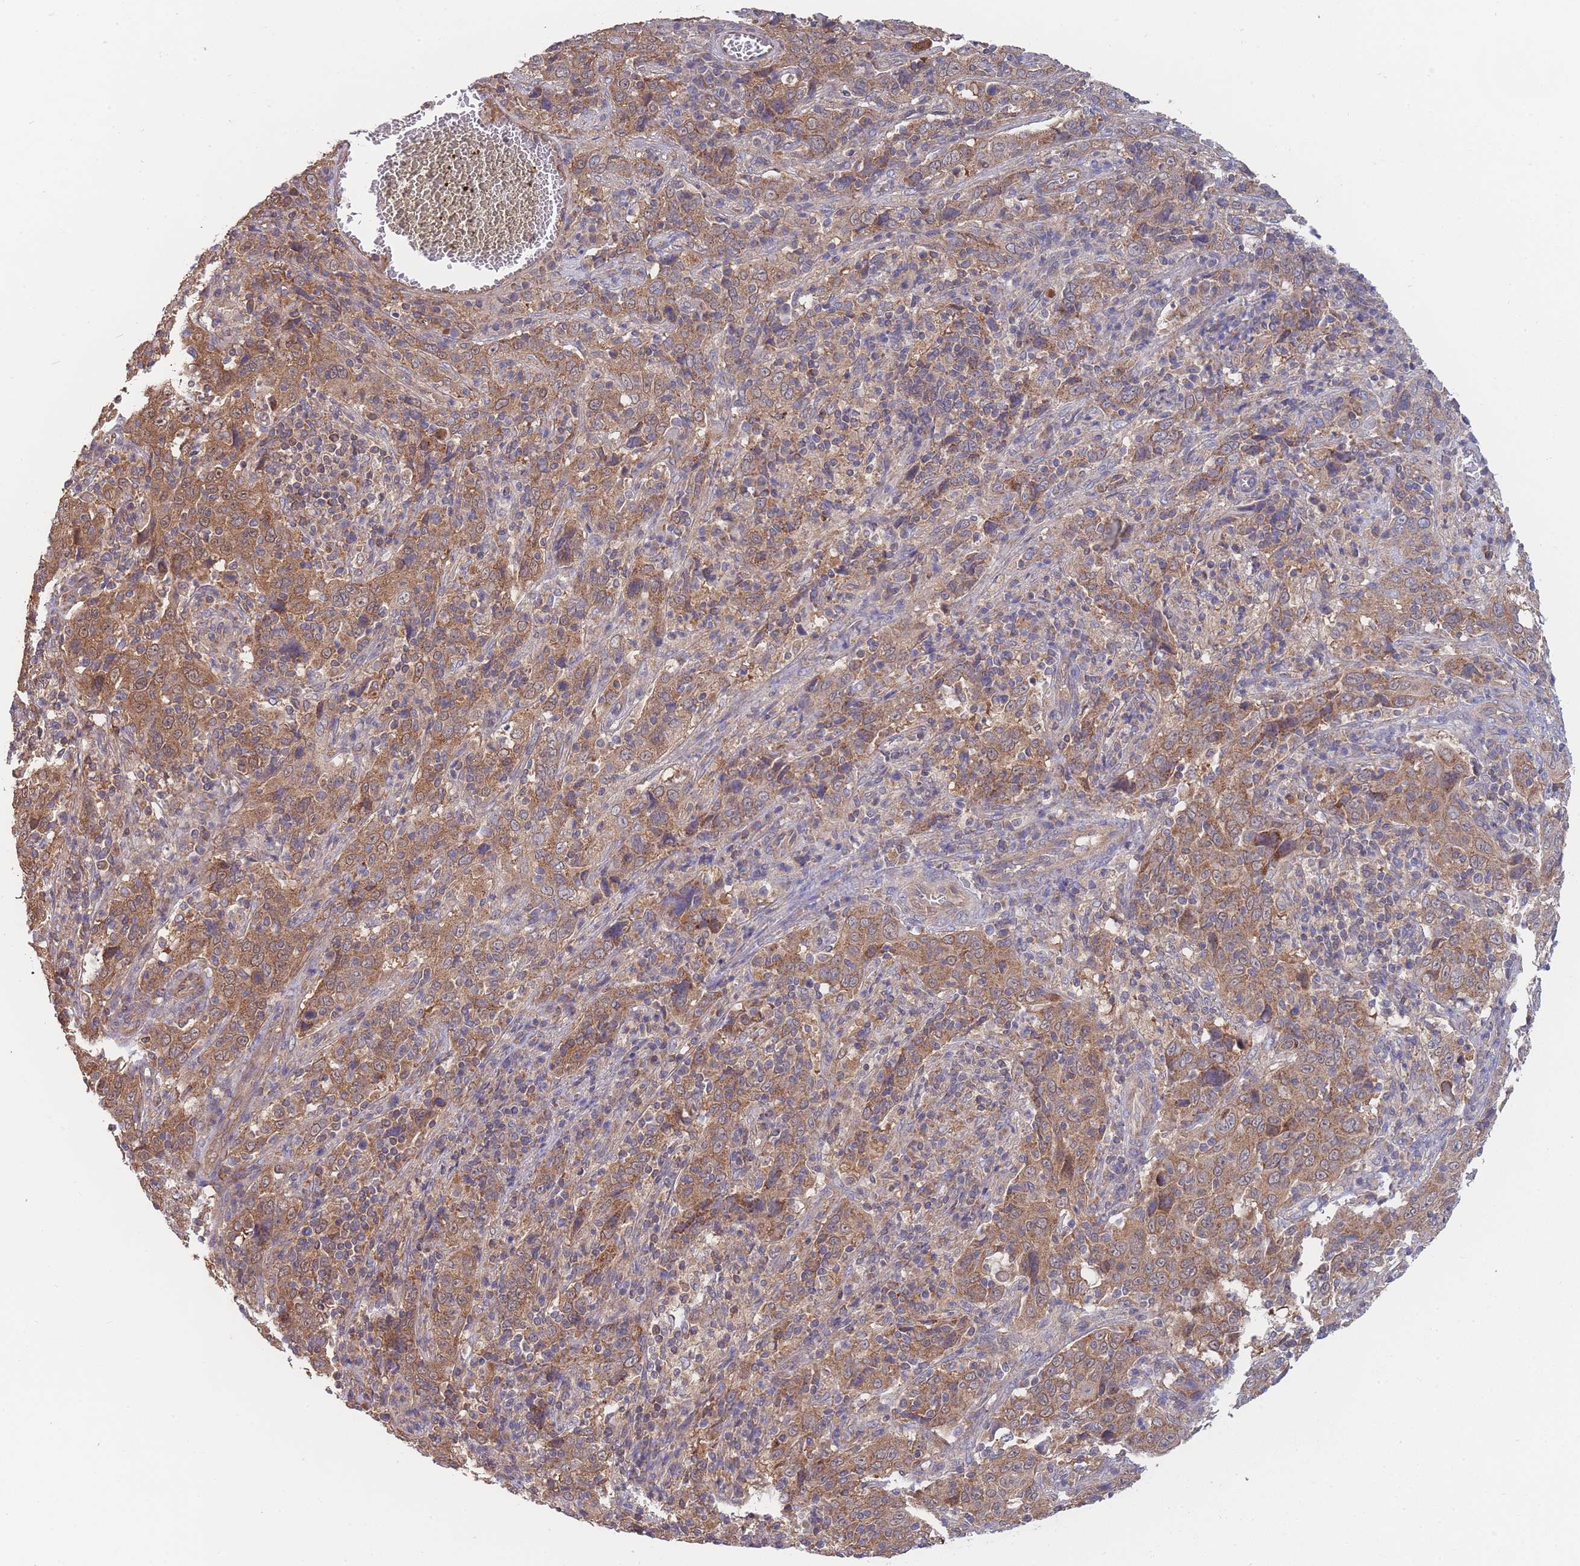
{"staining": {"intensity": "moderate", "quantity": ">75%", "location": "cytoplasmic/membranous"}, "tissue": "cervical cancer", "cell_type": "Tumor cells", "image_type": "cancer", "snomed": [{"axis": "morphology", "description": "Squamous cell carcinoma, NOS"}, {"axis": "topography", "description": "Cervix"}], "caption": "Brown immunohistochemical staining in cervical cancer shows moderate cytoplasmic/membranous expression in approximately >75% of tumor cells.", "gene": "MRPS18B", "patient": {"sex": "female", "age": 46}}